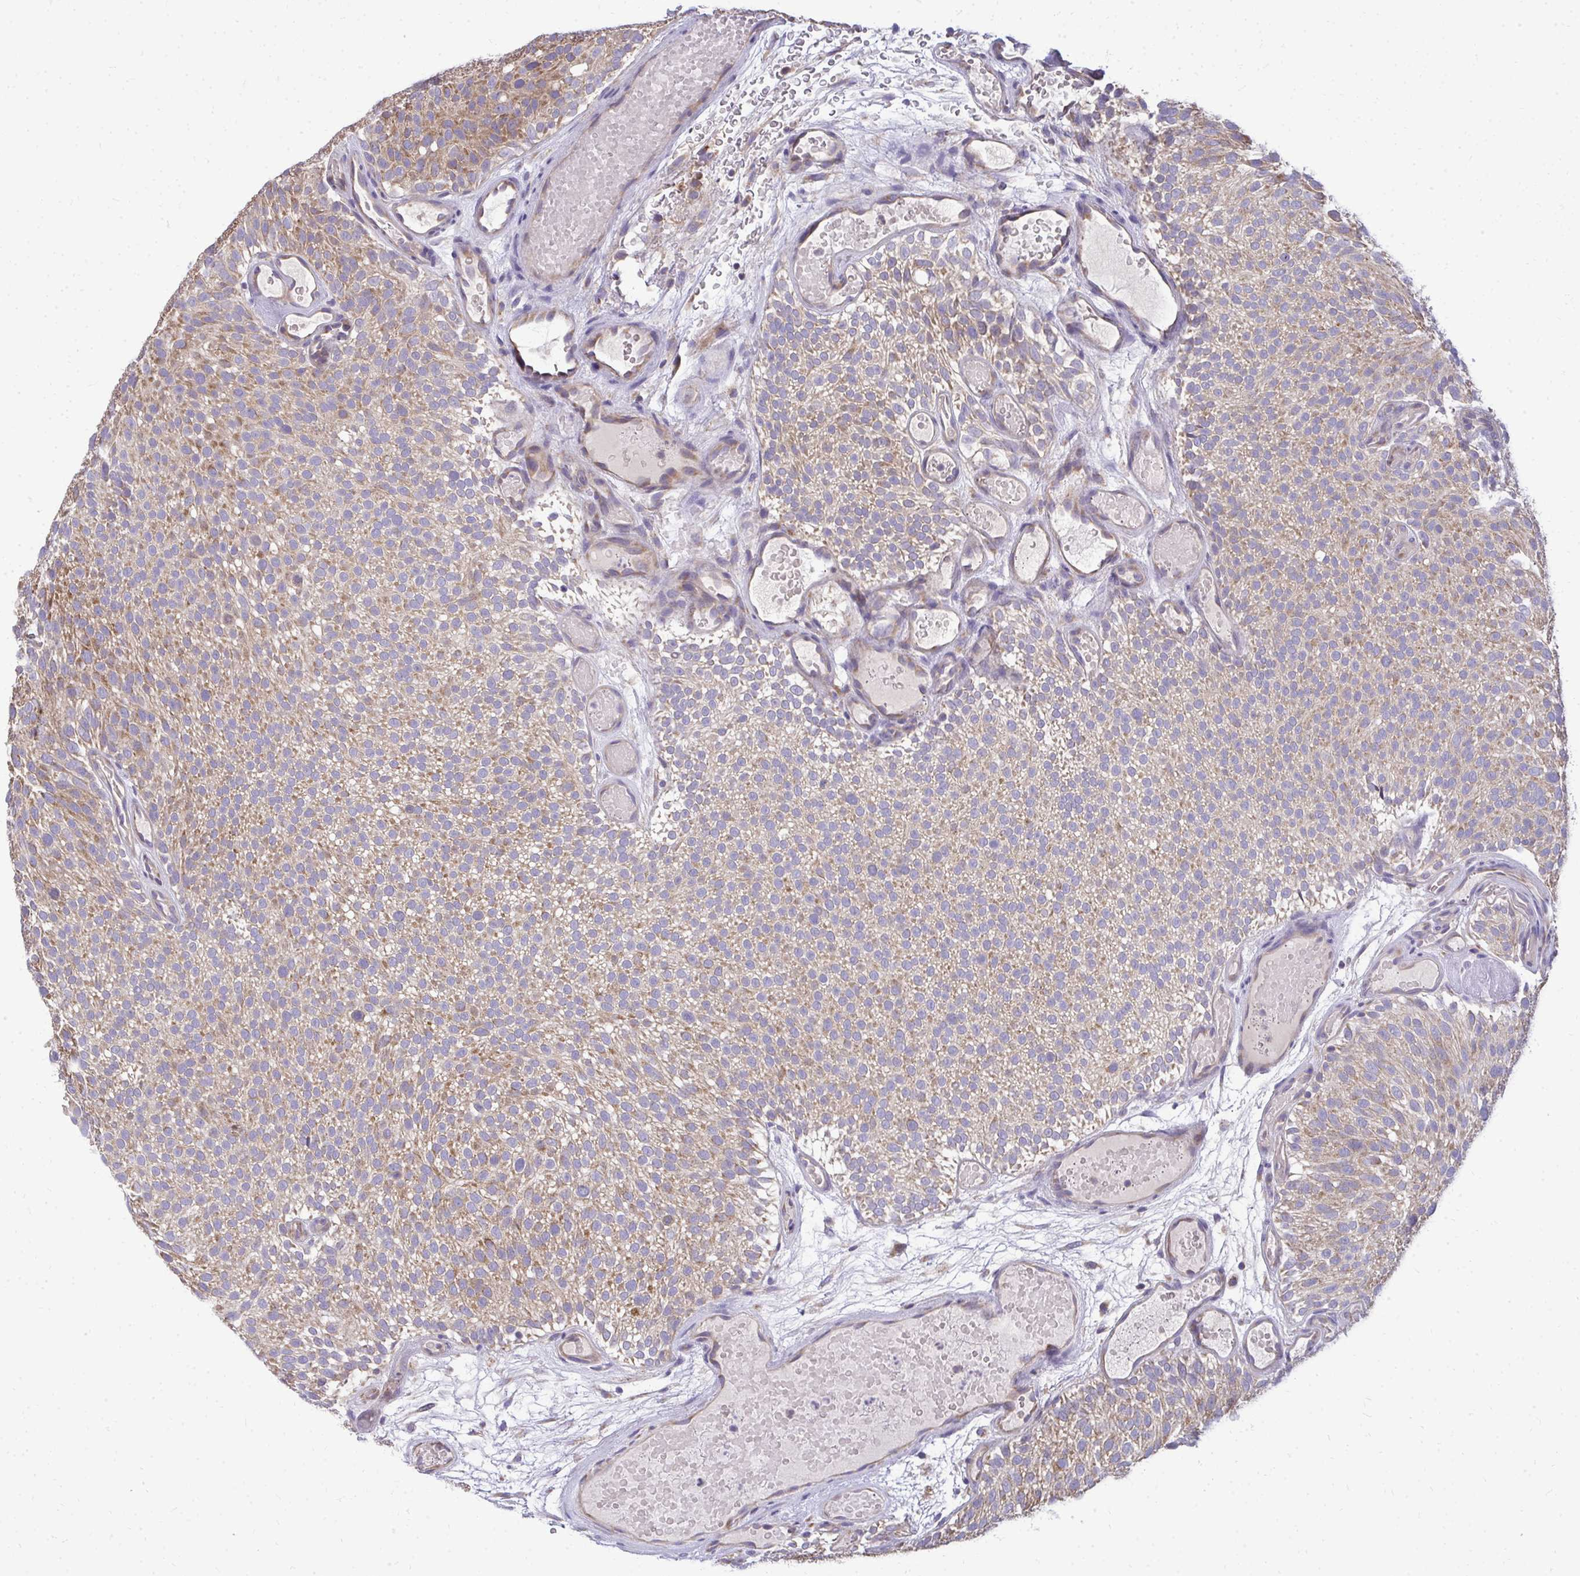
{"staining": {"intensity": "moderate", "quantity": ">75%", "location": "cytoplasmic/membranous"}, "tissue": "urothelial cancer", "cell_type": "Tumor cells", "image_type": "cancer", "snomed": [{"axis": "morphology", "description": "Urothelial carcinoma, Low grade"}, {"axis": "topography", "description": "Urinary bladder"}], "caption": "The photomicrograph displays a brown stain indicating the presence of a protein in the cytoplasmic/membranous of tumor cells in low-grade urothelial carcinoma.", "gene": "RPLP2", "patient": {"sex": "male", "age": 78}}